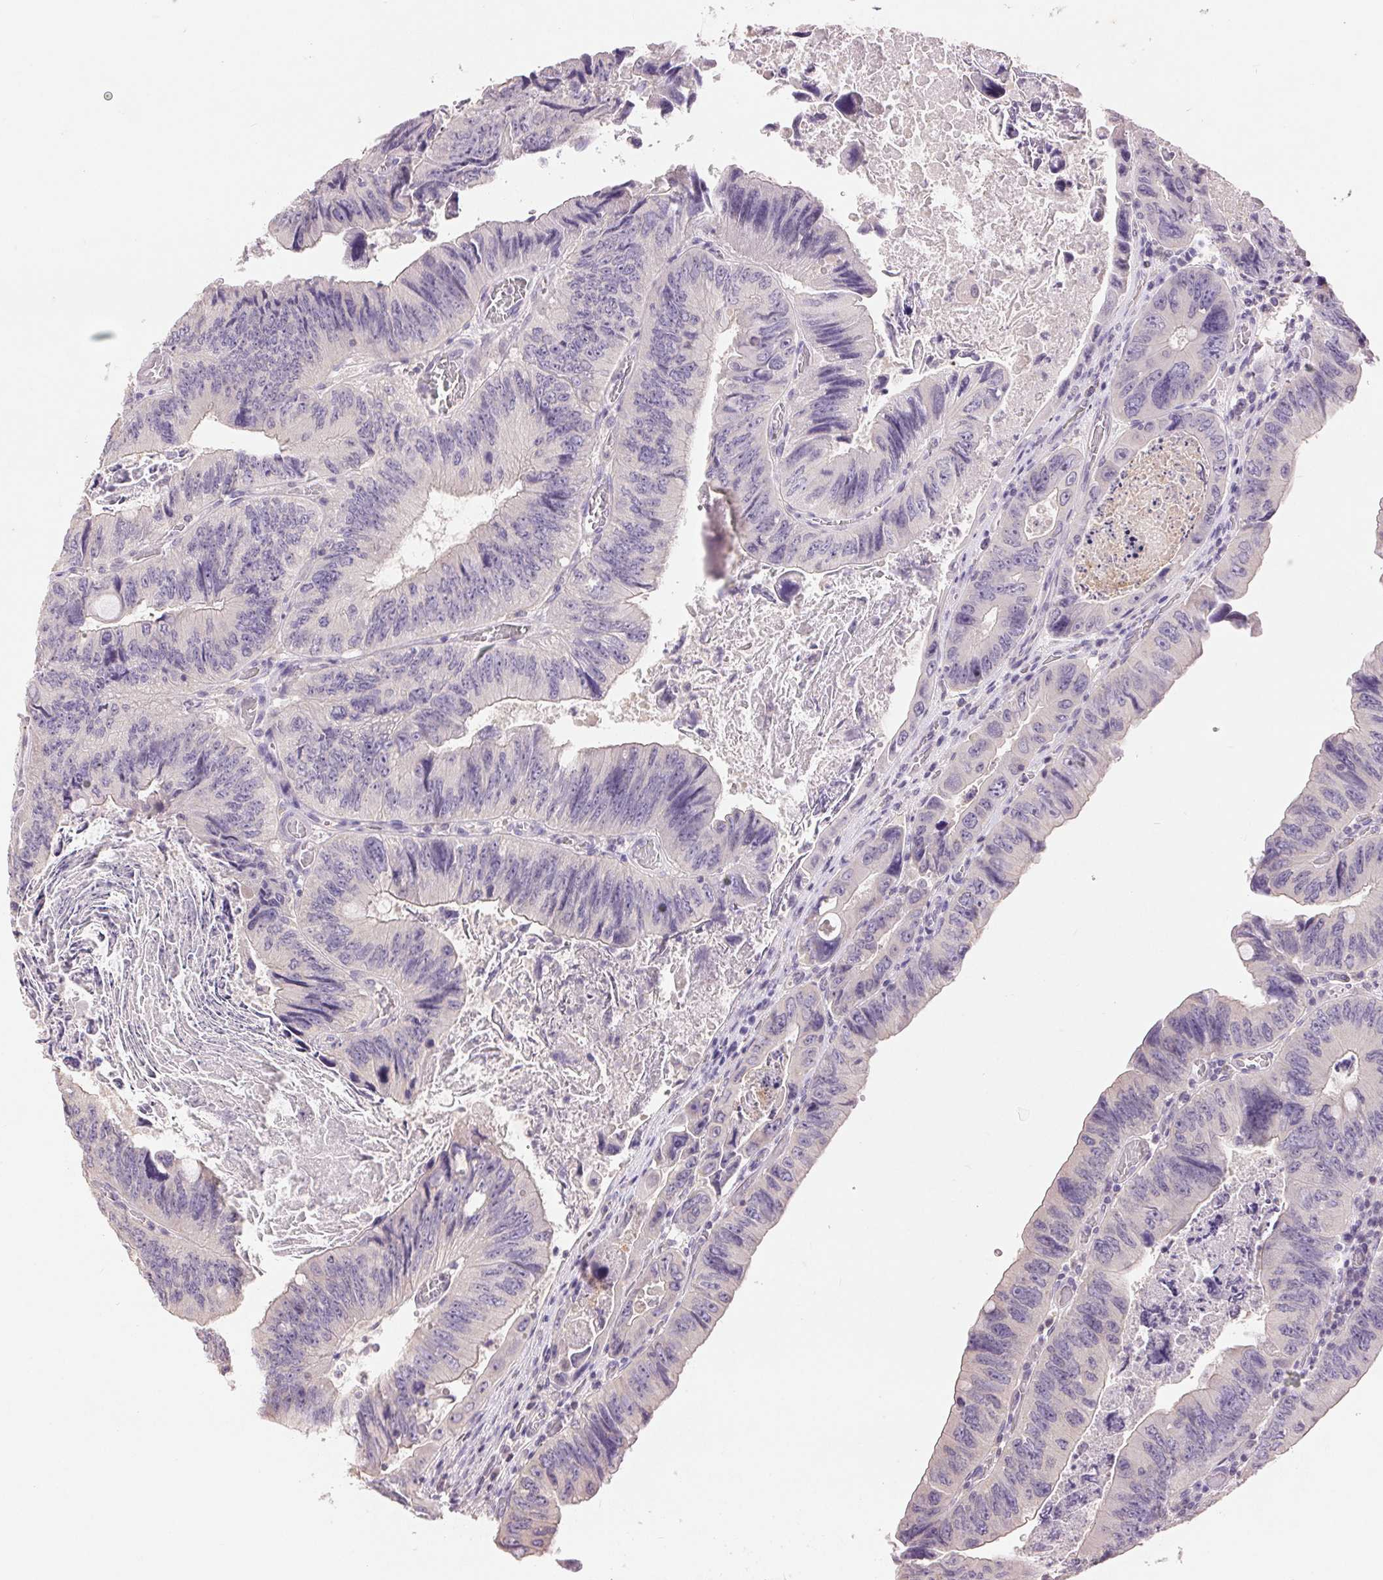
{"staining": {"intensity": "negative", "quantity": "none", "location": "none"}, "tissue": "colorectal cancer", "cell_type": "Tumor cells", "image_type": "cancer", "snomed": [{"axis": "morphology", "description": "Adenocarcinoma, NOS"}, {"axis": "topography", "description": "Colon"}], "caption": "A photomicrograph of colorectal cancer stained for a protein exhibits no brown staining in tumor cells.", "gene": "FXYD4", "patient": {"sex": "female", "age": 84}}